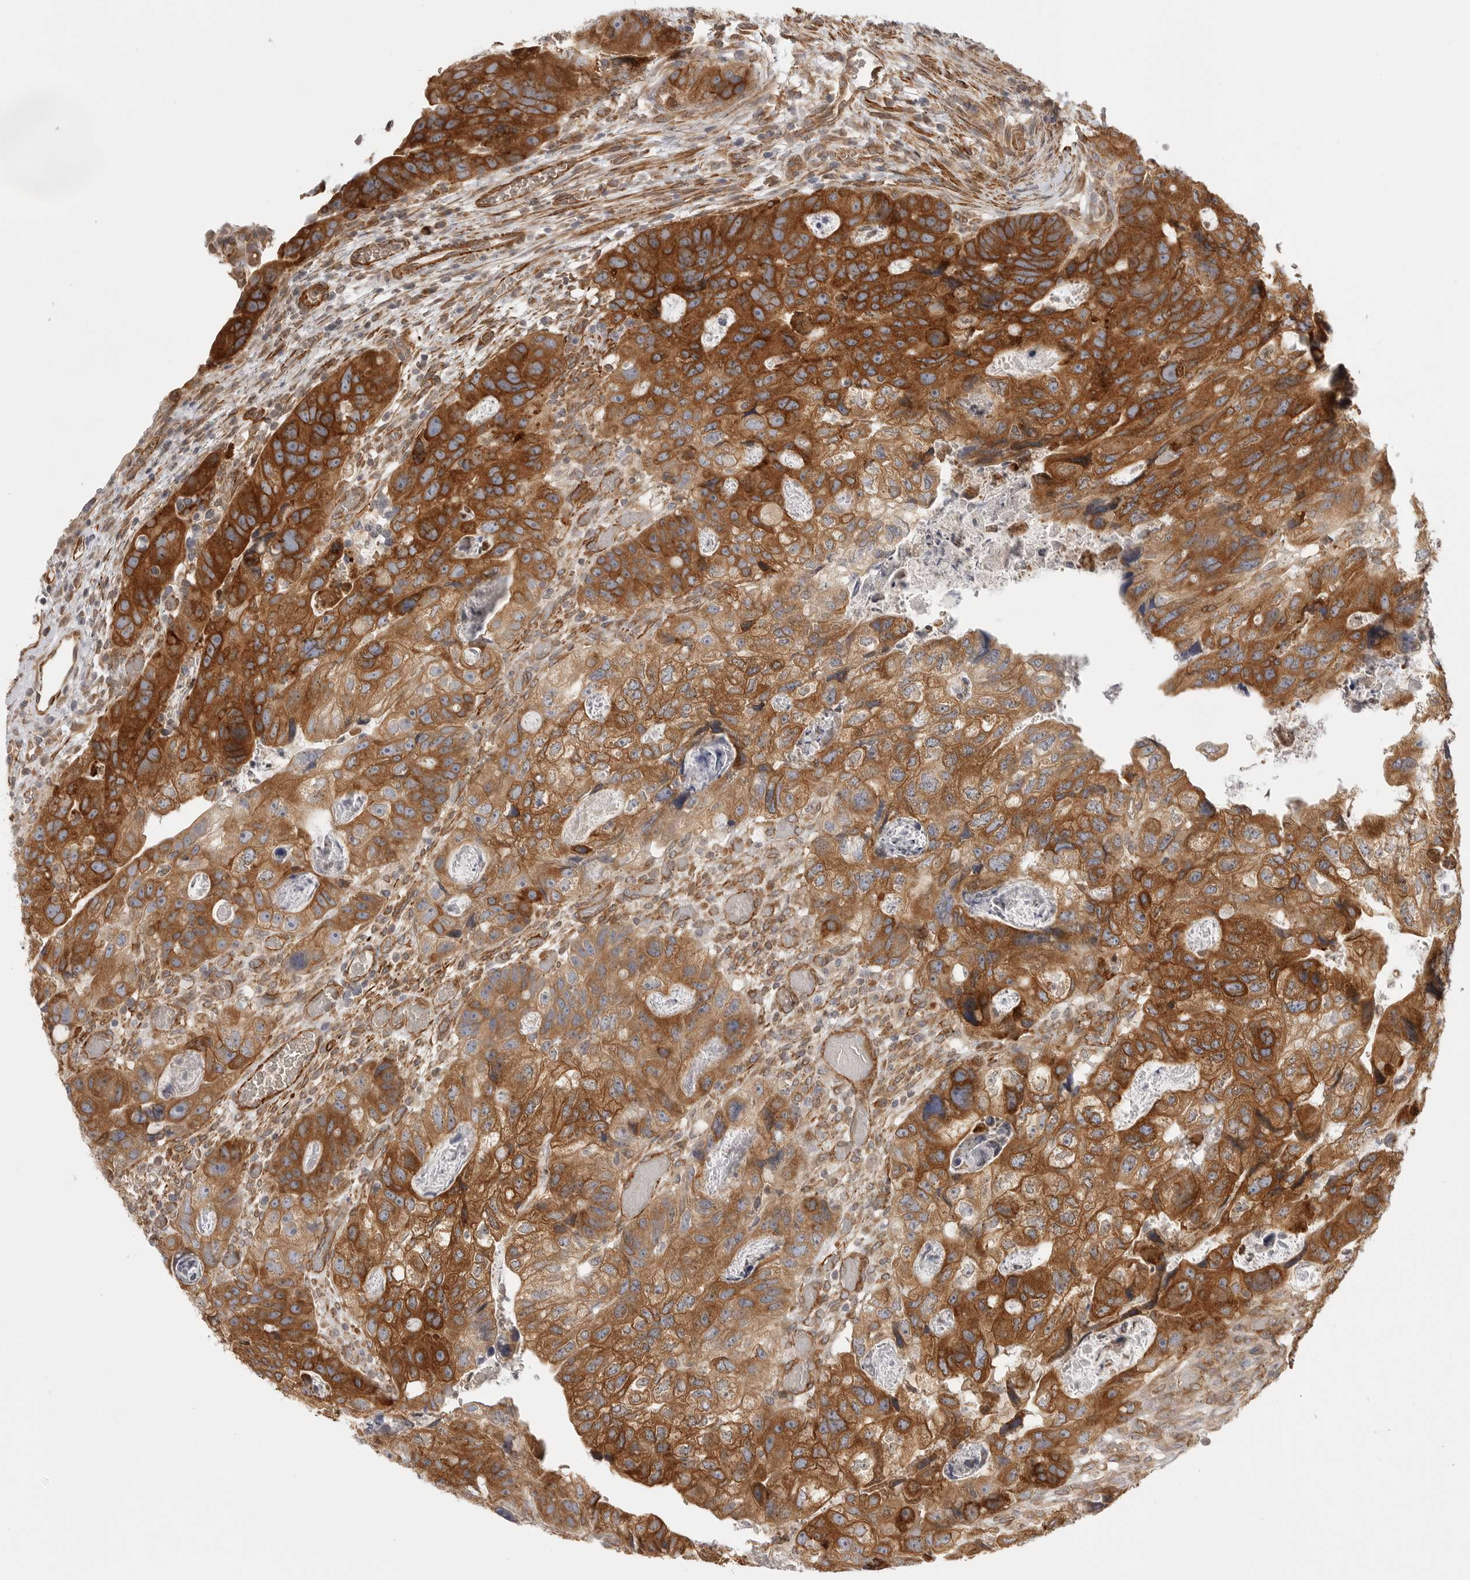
{"staining": {"intensity": "strong", "quantity": ">75%", "location": "cytoplasmic/membranous"}, "tissue": "colorectal cancer", "cell_type": "Tumor cells", "image_type": "cancer", "snomed": [{"axis": "morphology", "description": "Adenocarcinoma, NOS"}, {"axis": "topography", "description": "Rectum"}], "caption": "Colorectal cancer (adenocarcinoma) was stained to show a protein in brown. There is high levels of strong cytoplasmic/membranous staining in about >75% of tumor cells.", "gene": "CERS2", "patient": {"sex": "male", "age": 59}}